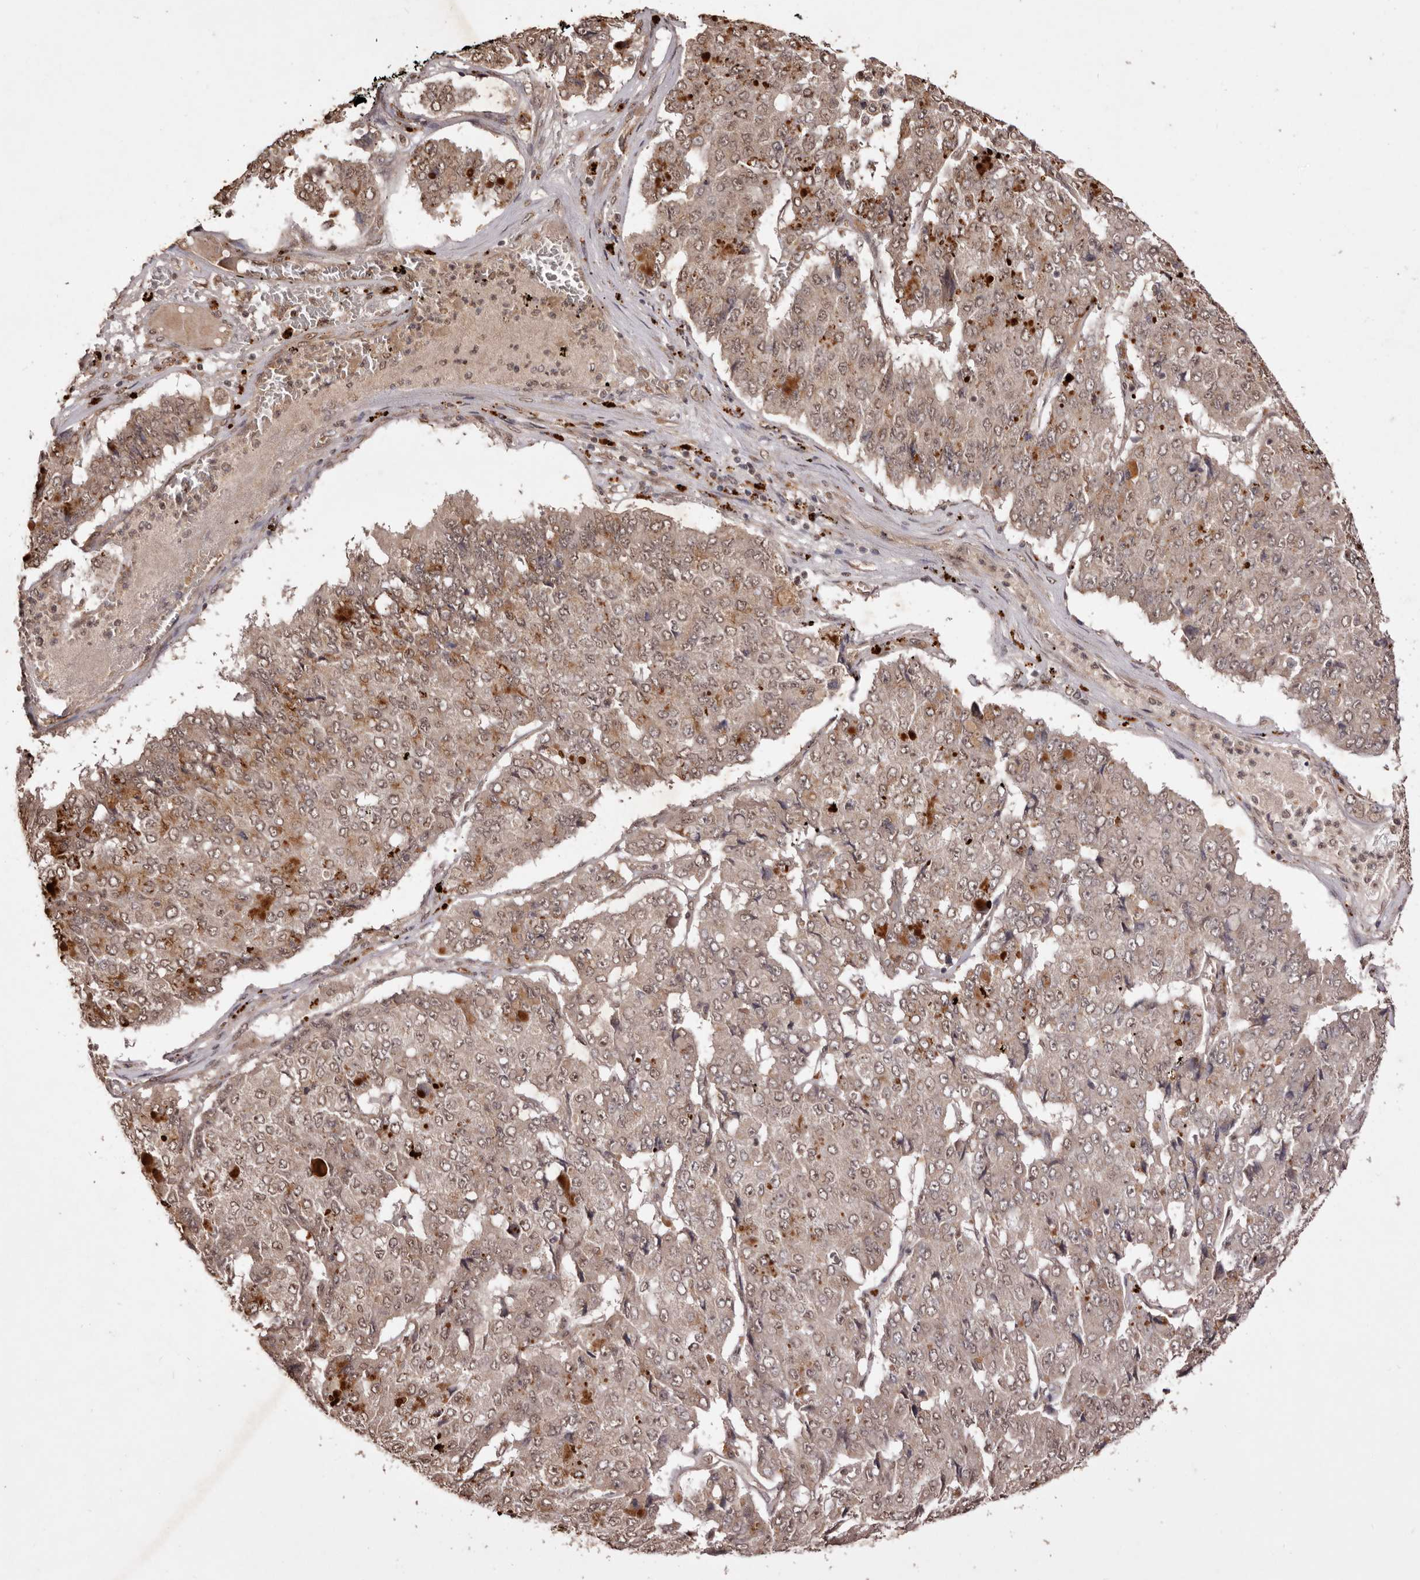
{"staining": {"intensity": "moderate", "quantity": ">75%", "location": "cytoplasmic/membranous,nuclear"}, "tissue": "pancreatic cancer", "cell_type": "Tumor cells", "image_type": "cancer", "snomed": [{"axis": "morphology", "description": "Adenocarcinoma, NOS"}, {"axis": "topography", "description": "Pancreas"}], "caption": "Moderate cytoplasmic/membranous and nuclear positivity for a protein is identified in approximately >75% of tumor cells of pancreatic cancer (adenocarcinoma) using immunohistochemistry.", "gene": "NOTCH1", "patient": {"sex": "male", "age": 50}}